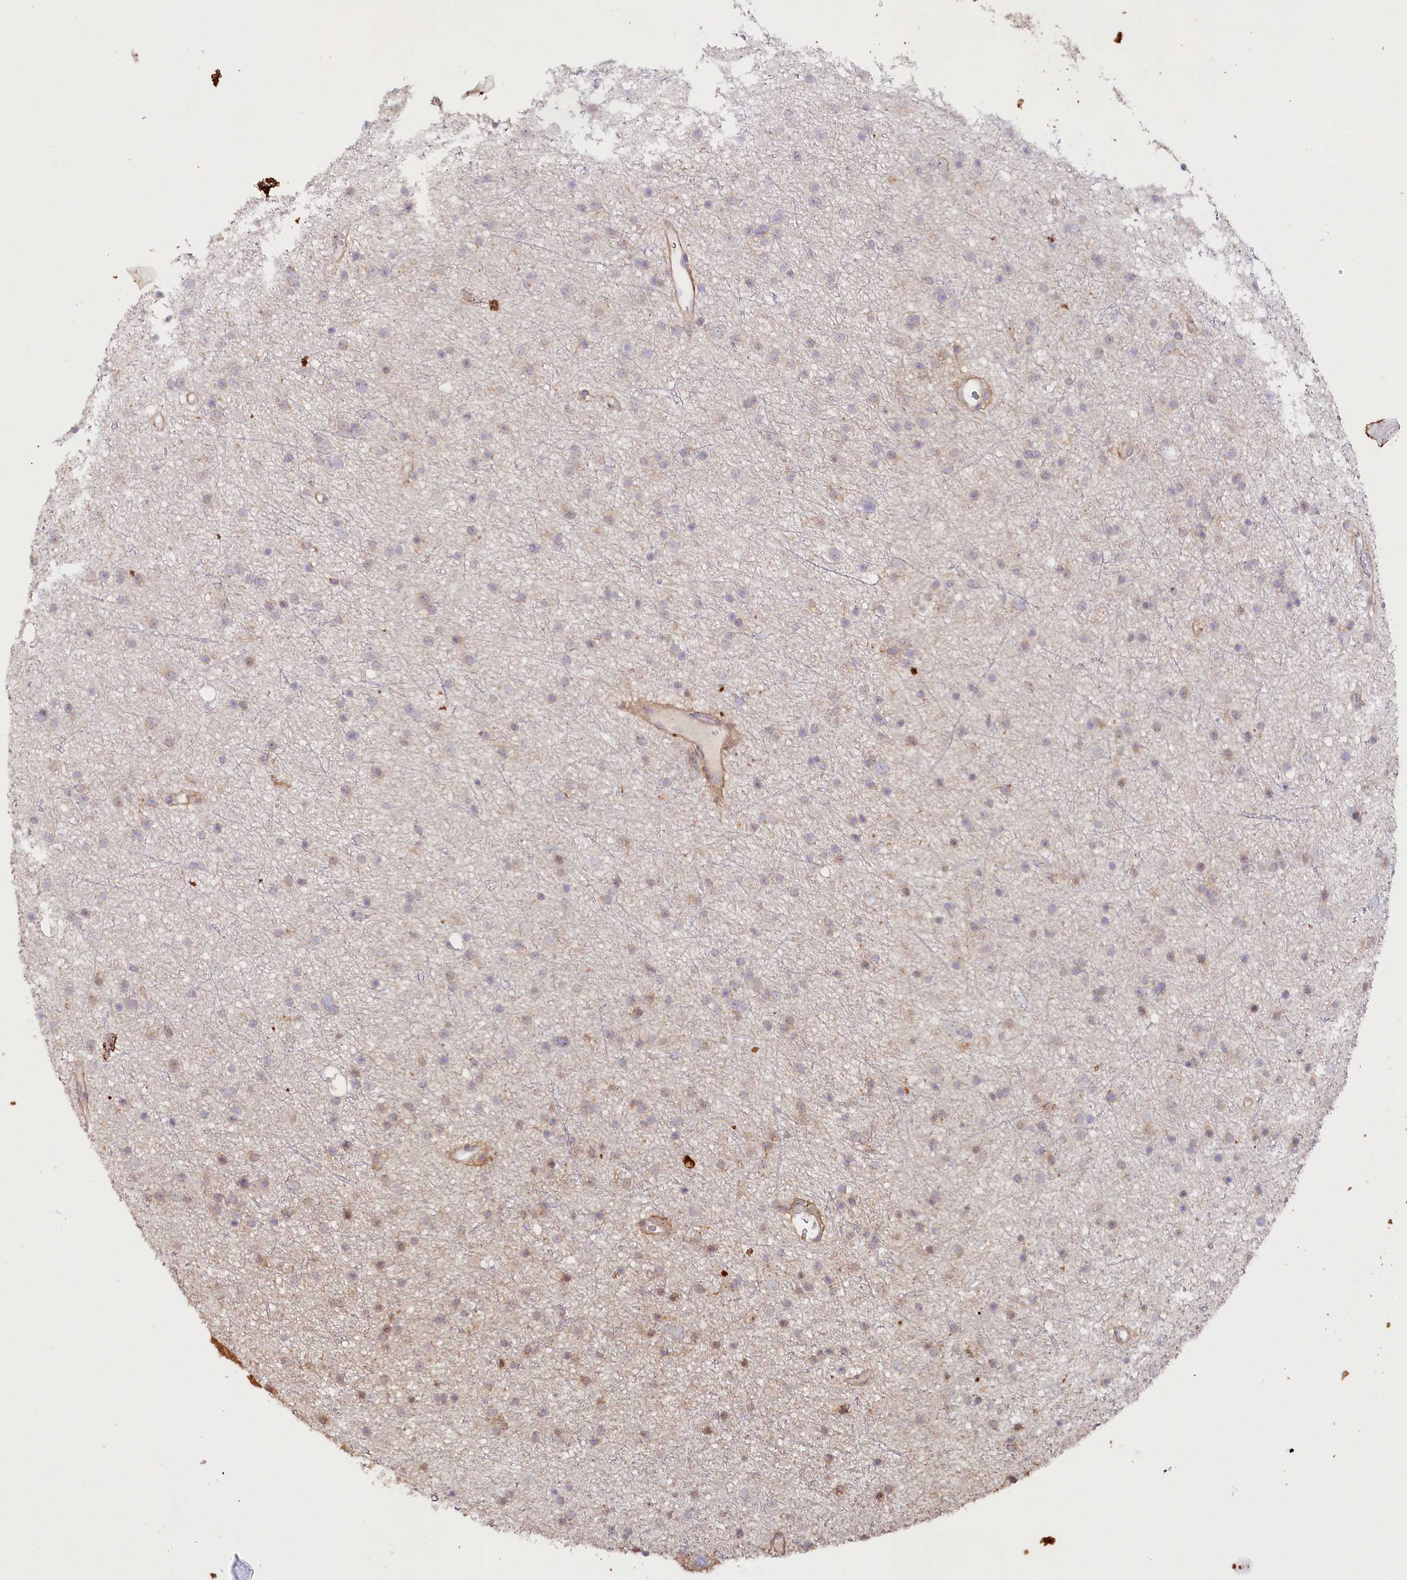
{"staining": {"intensity": "negative", "quantity": "none", "location": "none"}, "tissue": "glioma", "cell_type": "Tumor cells", "image_type": "cancer", "snomed": [{"axis": "morphology", "description": "Glioma, malignant, Low grade"}, {"axis": "topography", "description": "Cerebral cortex"}], "caption": "A histopathology image of human glioma is negative for staining in tumor cells. (DAB IHC with hematoxylin counter stain).", "gene": "ALDH3B1", "patient": {"sex": "female", "age": 39}}